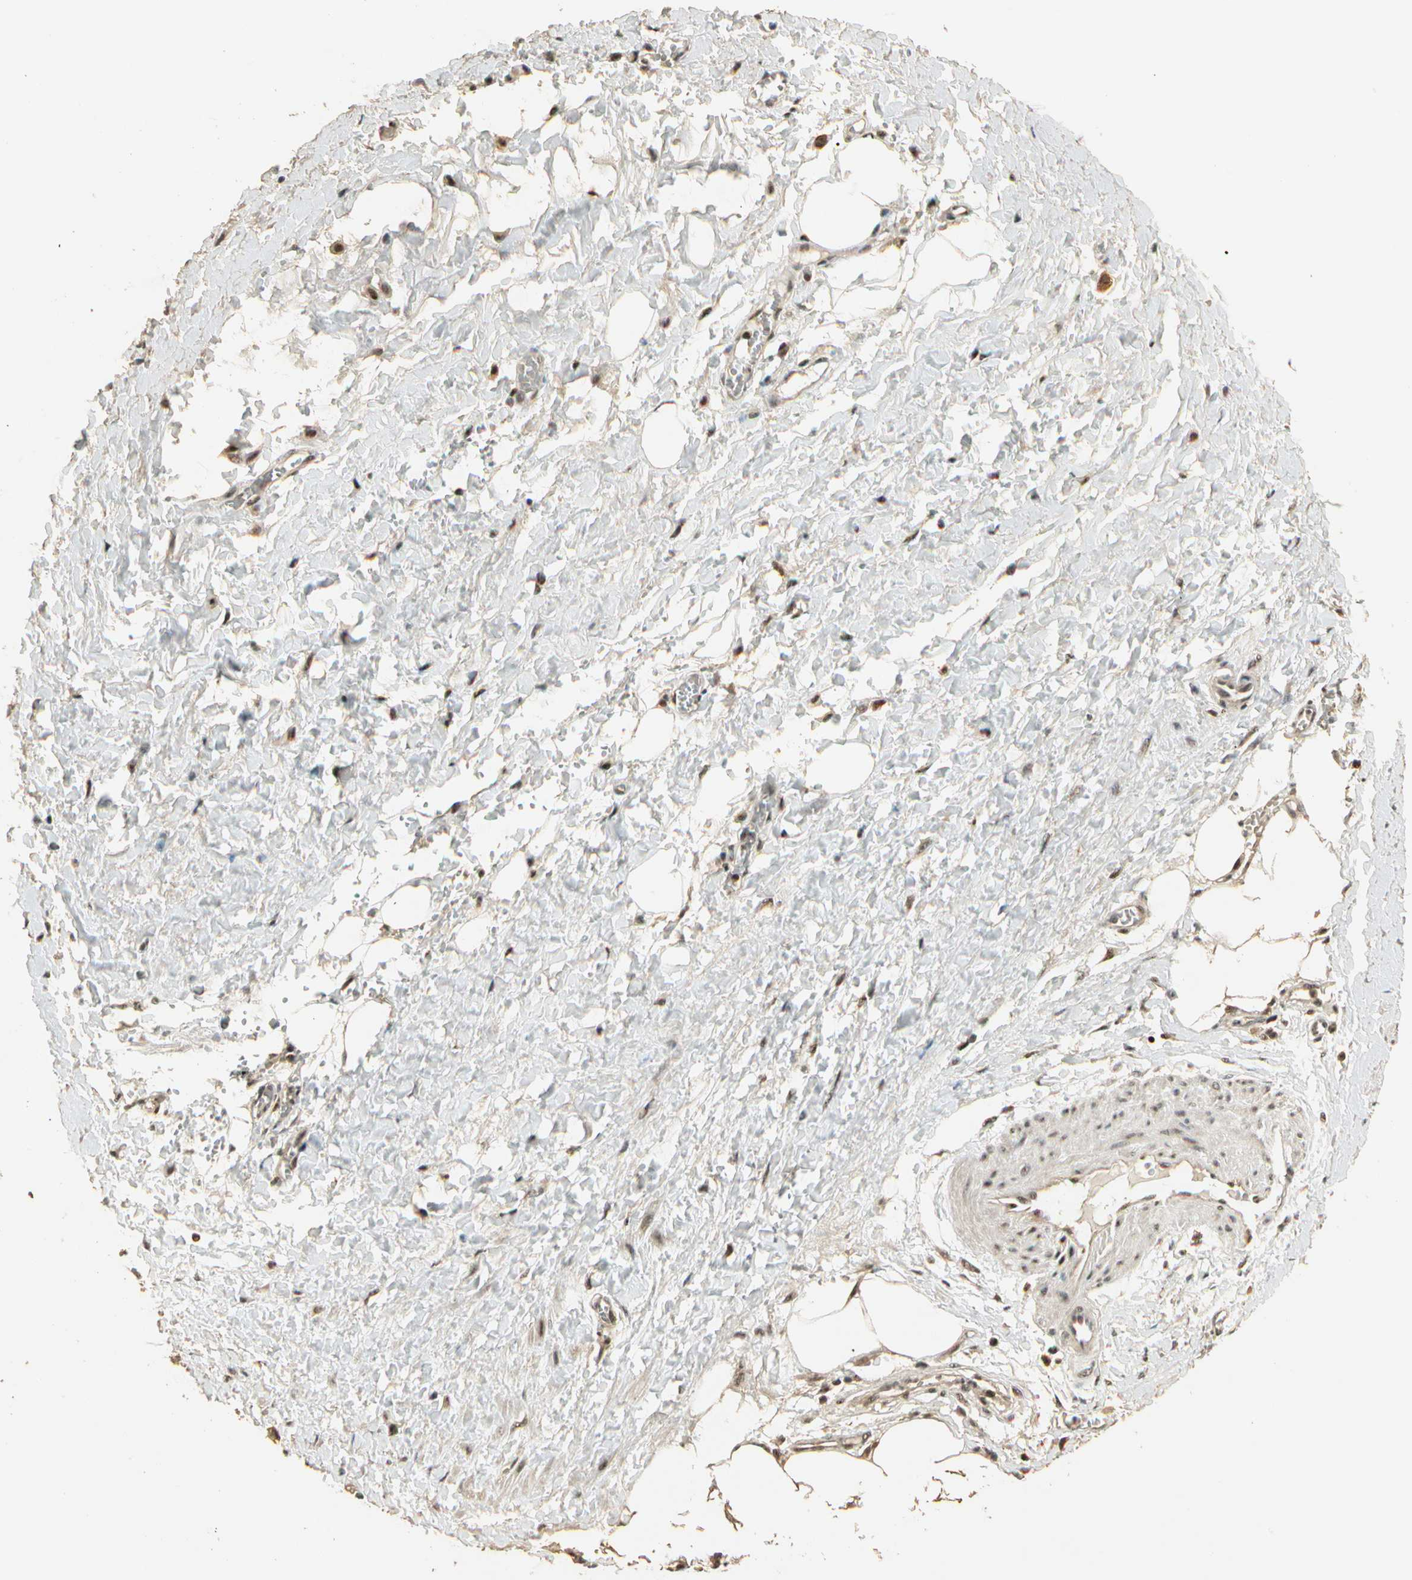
{"staining": {"intensity": "weak", "quantity": "25%-75%", "location": "nuclear"}, "tissue": "smooth muscle", "cell_type": "Smooth muscle cells", "image_type": "normal", "snomed": [{"axis": "morphology", "description": "Normal tissue, NOS"}, {"axis": "topography", "description": "Uterus"}], "caption": "A brown stain highlights weak nuclear expression of a protein in smooth muscle cells of benign human smooth muscle.", "gene": "RBM25", "patient": {"sex": "female", "age": 56}}